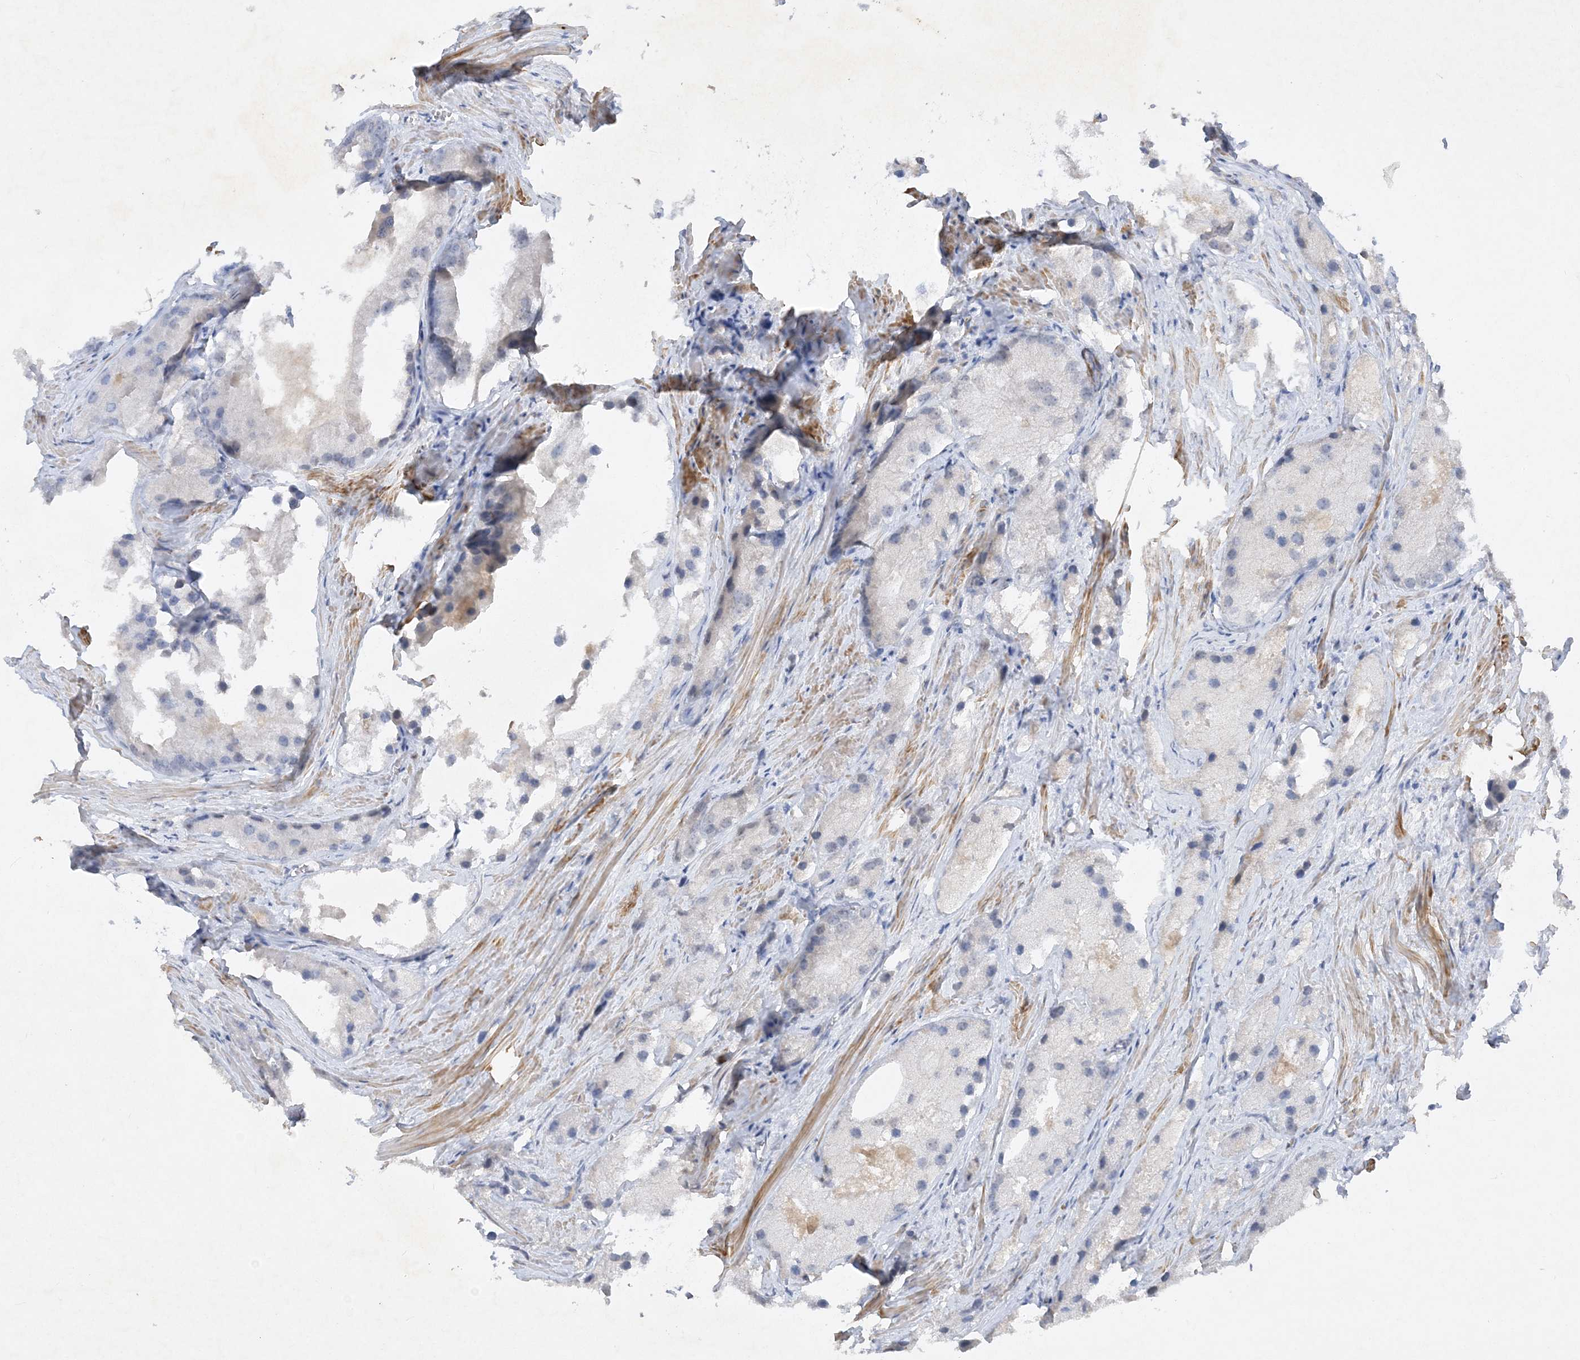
{"staining": {"intensity": "negative", "quantity": "none", "location": "none"}, "tissue": "prostate cancer", "cell_type": "Tumor cells", "image_type": "cancer", "snomed": [{"axis": "morphology", "description": "Adenocarcinoma, Low grade"}, {"axis": "topography", "description": "Prostate"}], "caption": "An immunohistochemistry micrograph of prostate adenocarcinoma (low-grade) is shown. There is no staining in tumor cells of prostate adenocarcinoma (low-grade).", "gene": "C11orf58", "patient": {"sex": "male", "age": 69}}